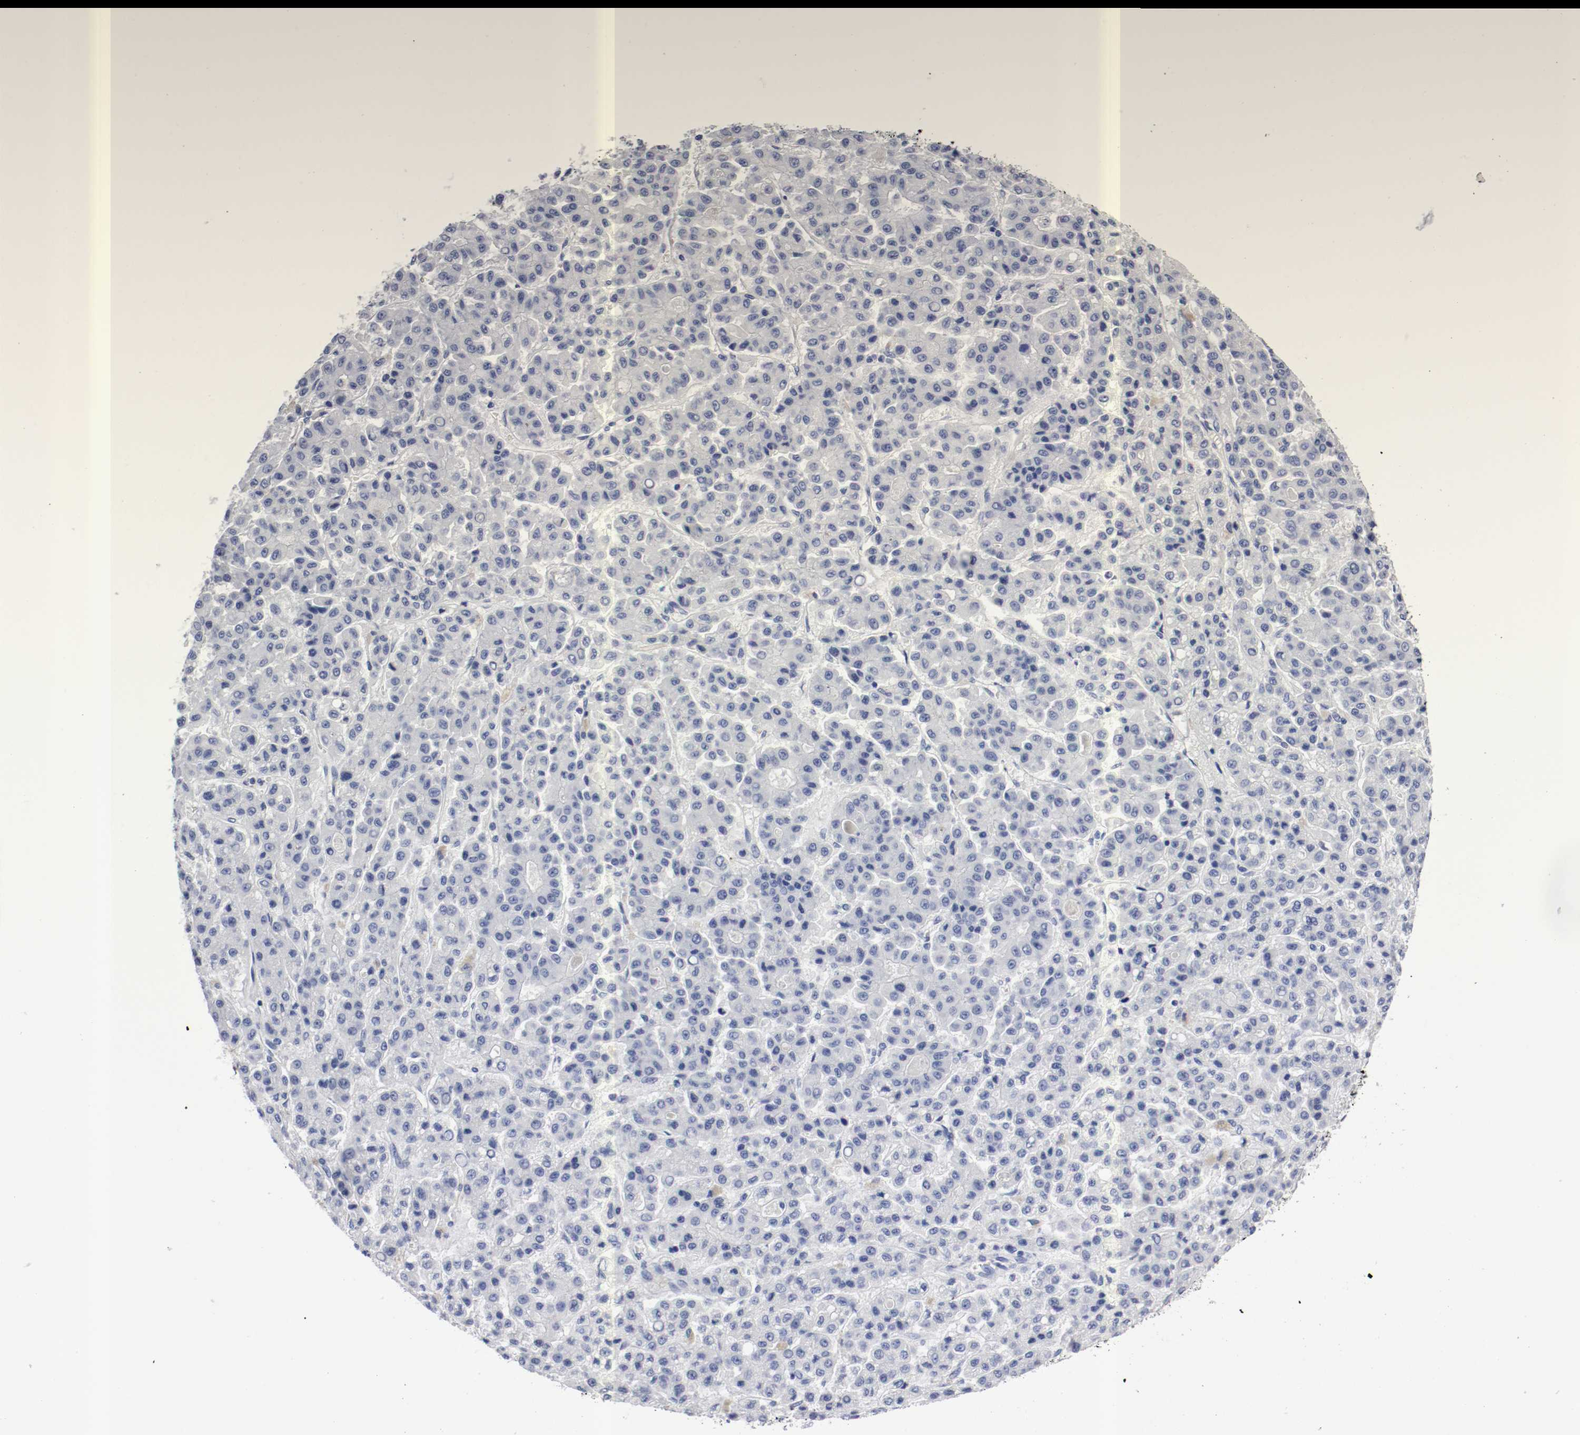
{"staining": {"intensity": "negative", "quantity": "none", "location": "none"}, "tissue": "liver cancer", "cell_type": "Tumor cells", "image_type": "cancer", "snomed": [{"axis": "morphology", "description": "Carcinoma, Hepatocellular, NOS"}, {"axis": "topography", "description": "Liver"}], "caption": "The immunohistochemistry (IHC) image has no significant staining in tumor cells of liver cancer (hepatocellular carcinoma) tissue. Nuclei are stained in blue.", "gene": "GAD1", "patient": {"sex": "male", "age": 70}}